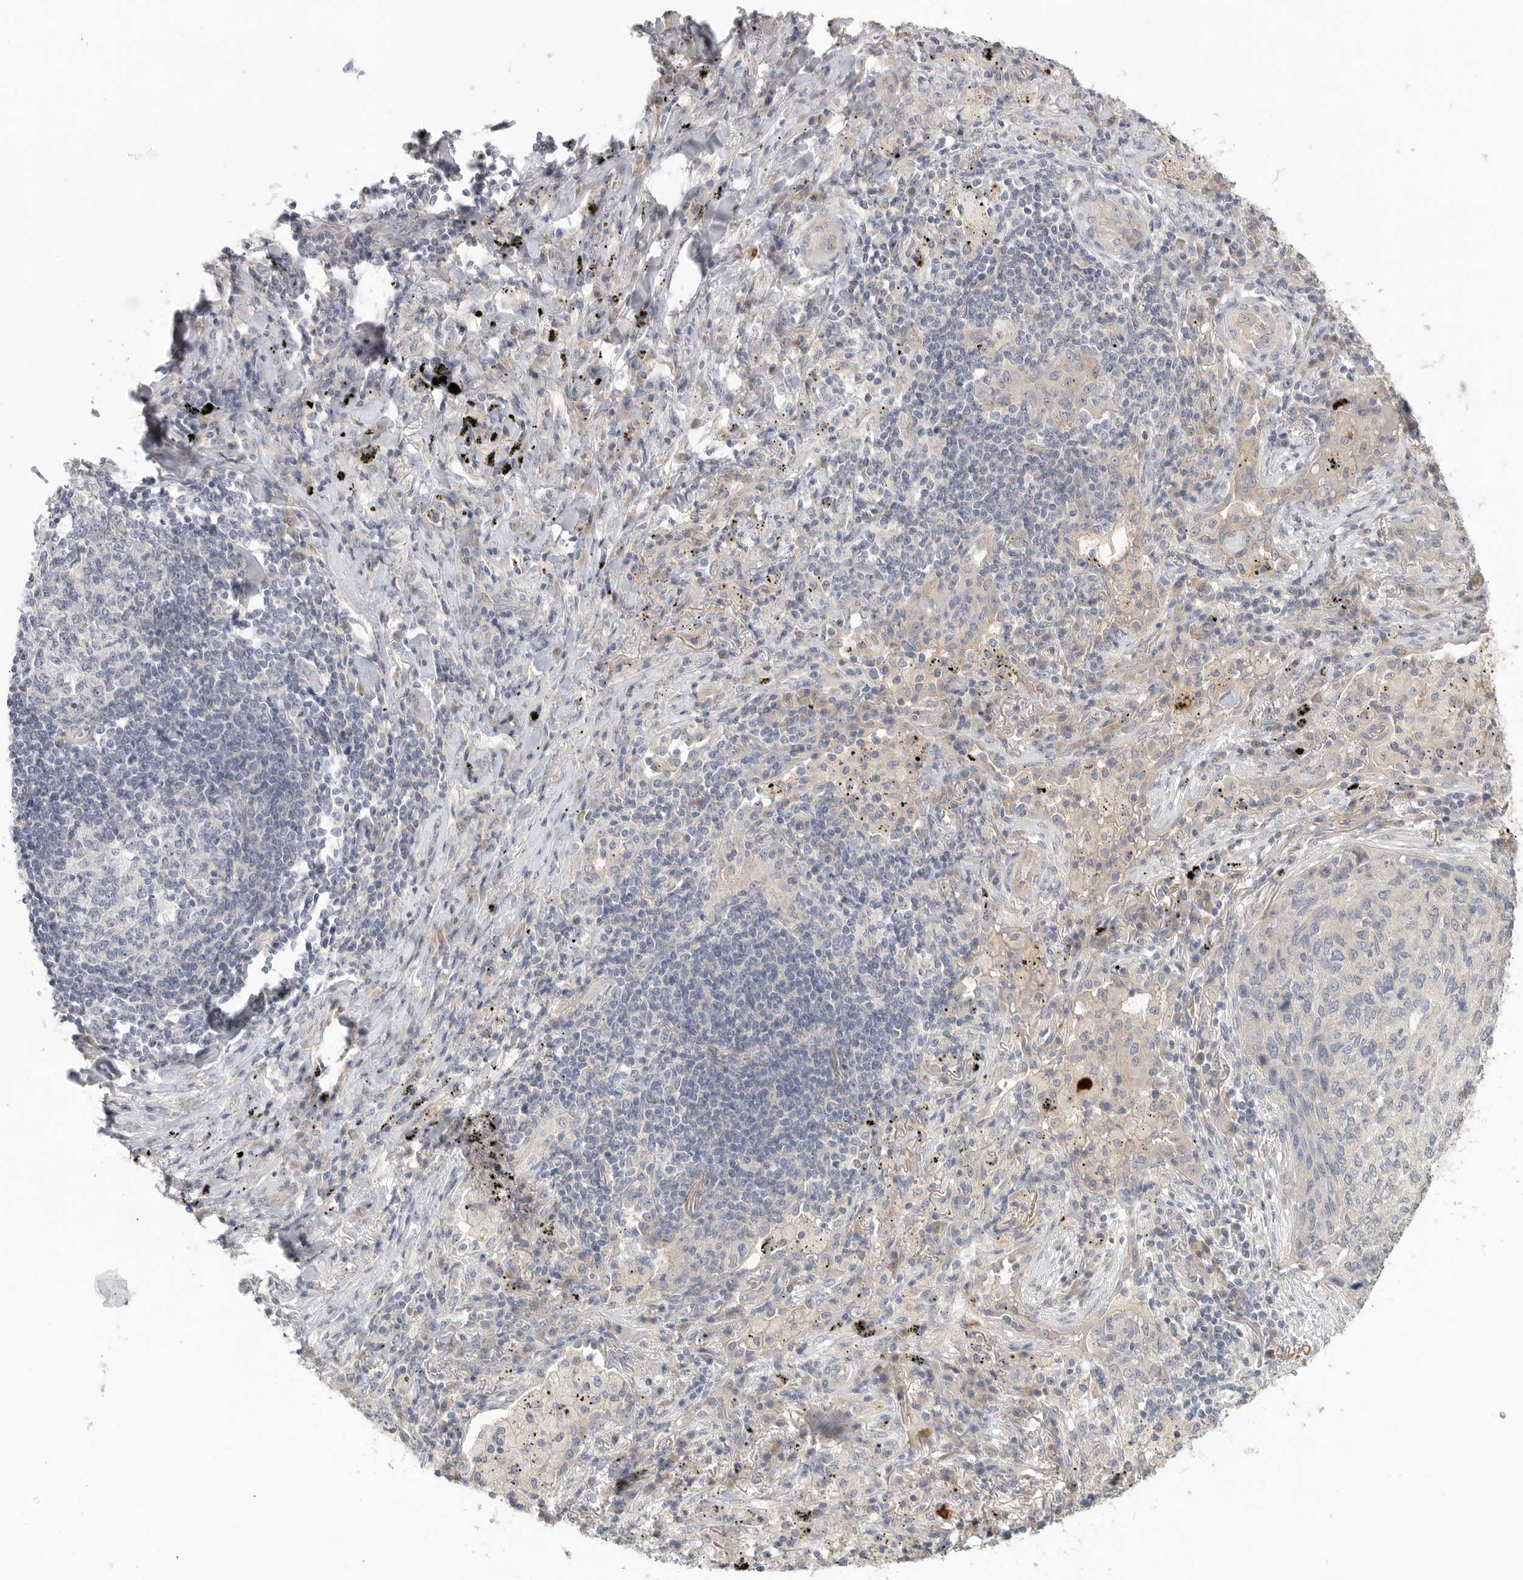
{"staining": {"intensity": "negative", "quantity": "none", "location": "none"}, "tissue": "lung cancer", "cell_type": "Tumor cells", "image_type": "cancer", "snomed": [{"axis": "morphology", "description": "Squamous cell carcinoma, NOS"}, {"axis": "topography", "description": "Lung"}], "caption": "This is an immunohistochemistry photomicrograph of squamous cell carcinoma (lung). There is no staining in tumor cells.", "gene": "HDAC6", "patient": {"sex": "female", "age": 63}}